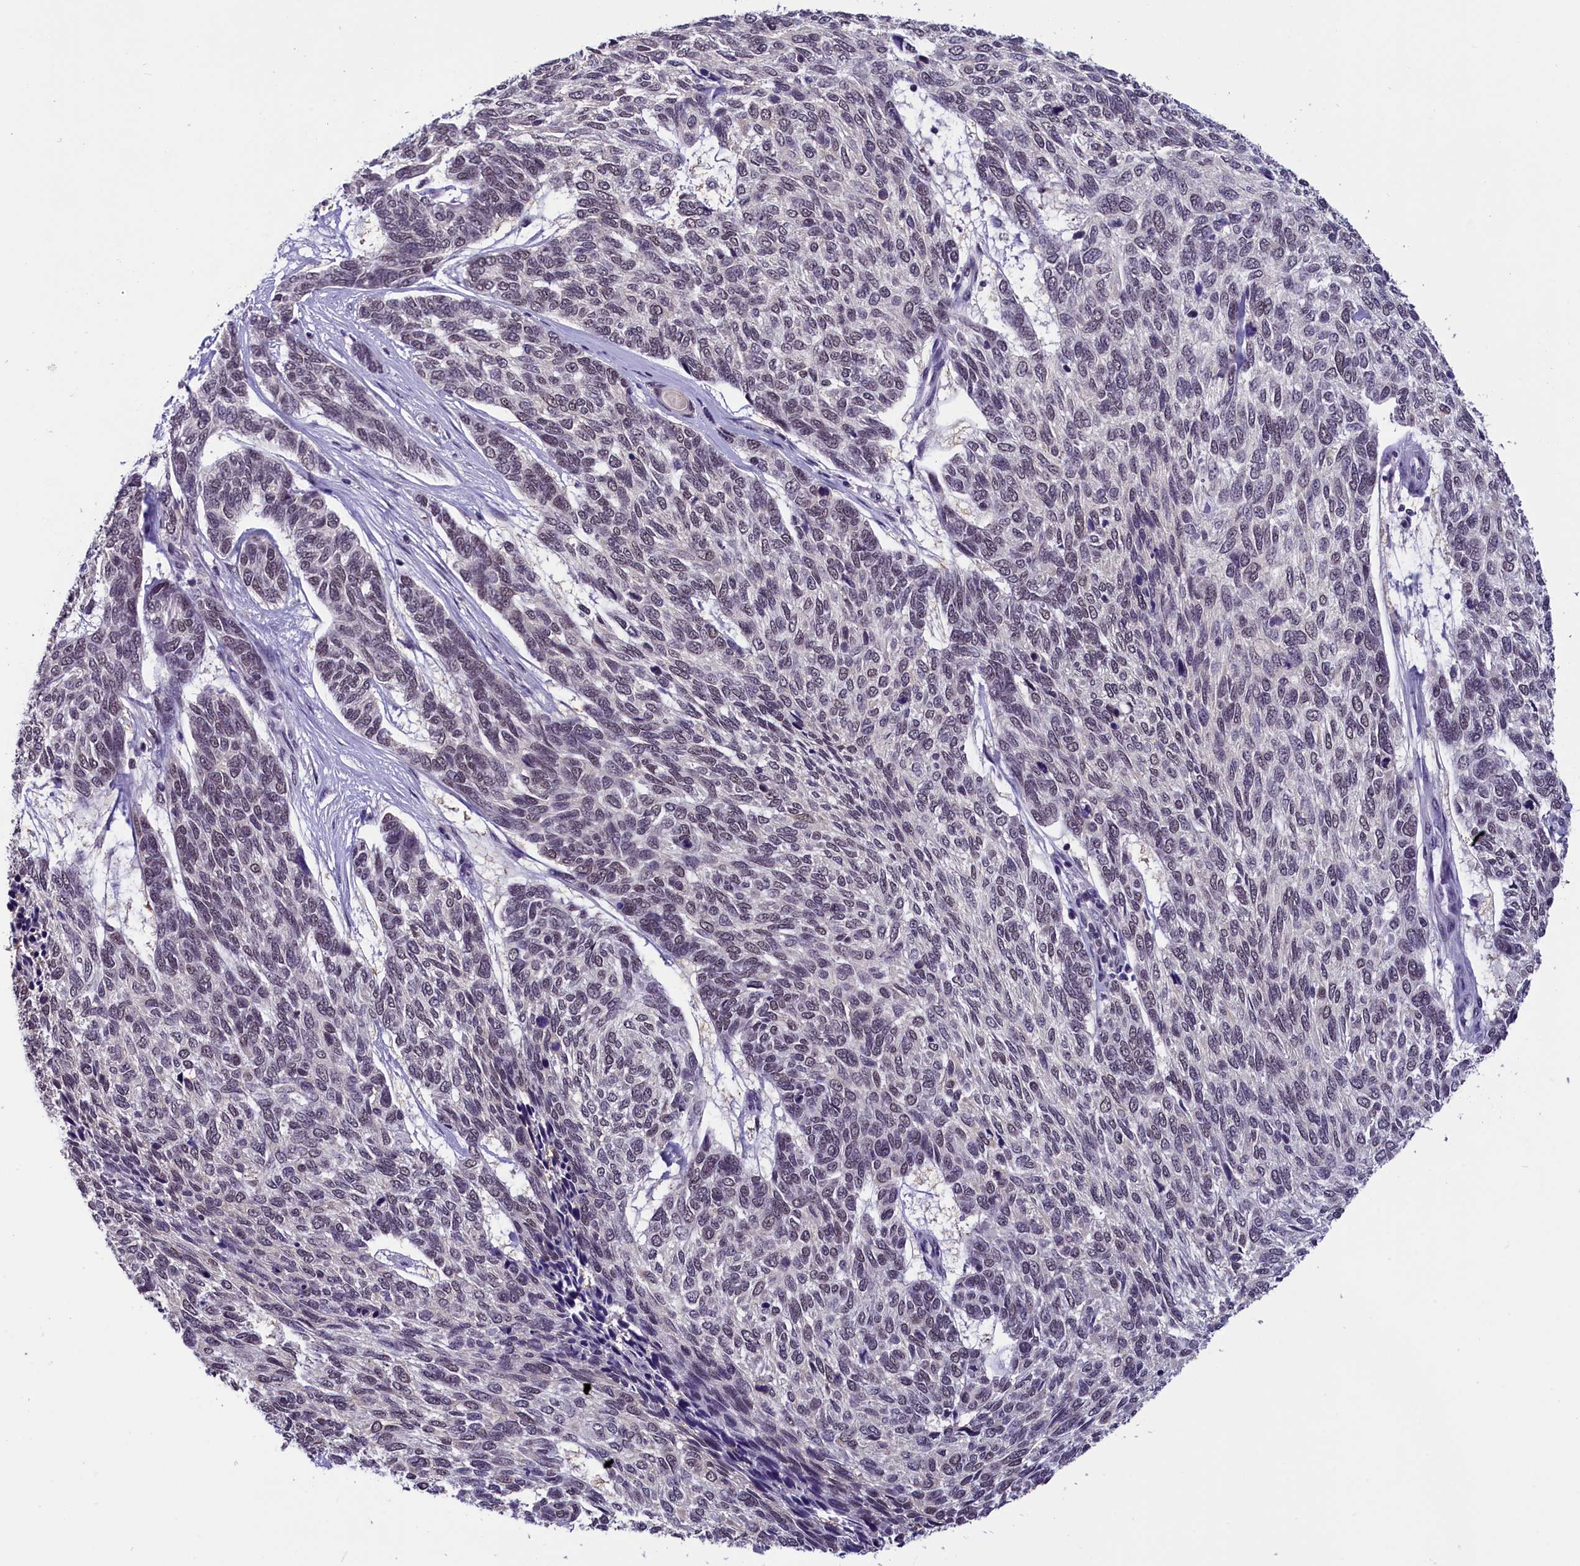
{"staining": {"intensity": "weak", "quantity": "<25%", "location": "nuclear"}, "tissue": "skin cancer", "cell_type": "Tumor cells", "image_type": "cancer", "snomed": [{"axis": "morphology", "description": "Basal cell carcinoma"}, {"axis": "topography", "description": "Skin"}], "caption": "Tumor cells show no significant protein staining in basal cell carcinoma (skin). (DAB (3,3'-diaminobenzidine) immunohistochemistry with hematoxylin counter stain).", "gene": "ZC3H4", "patient": {"sex": "female", "age": 65}}